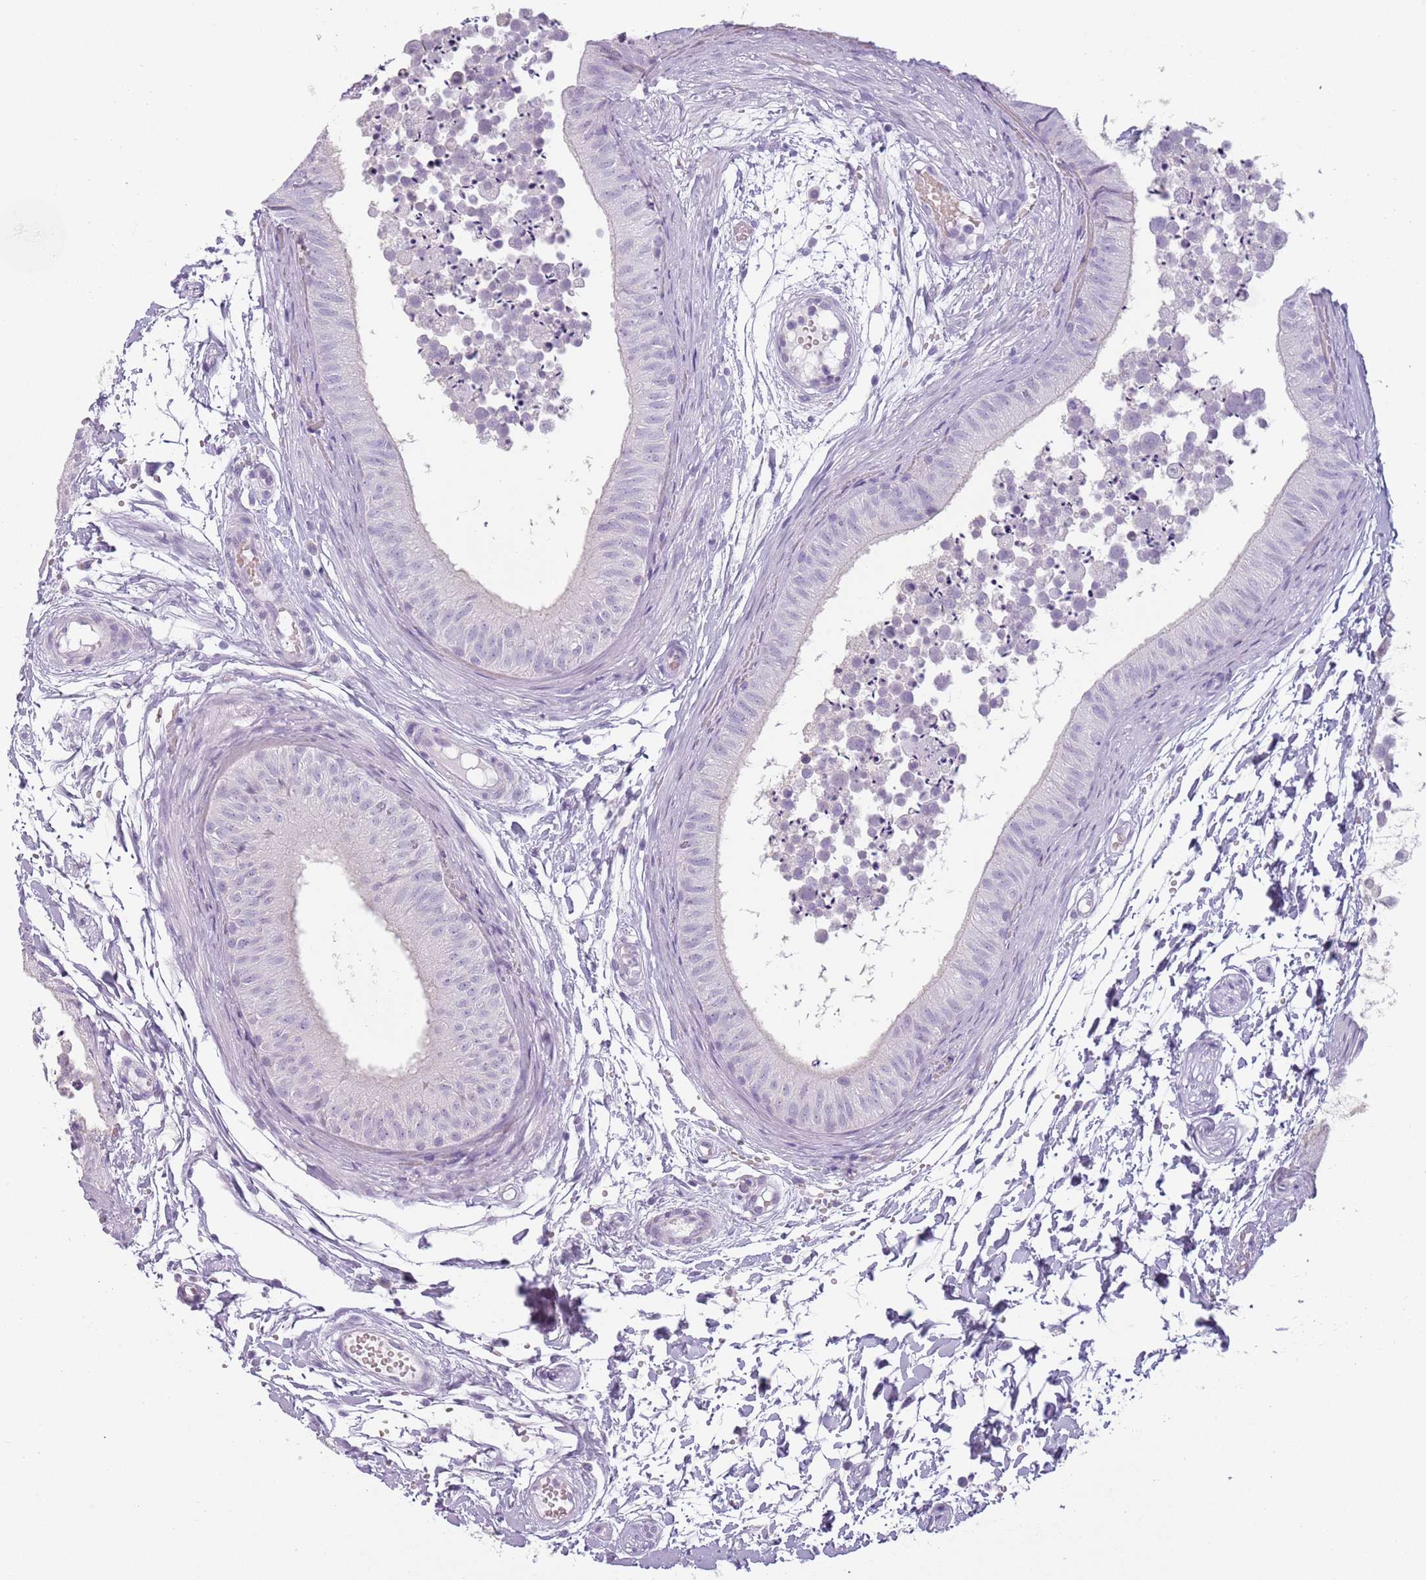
{"staining": {"intensity": "negative", "quantity": "none", "location": "none"}, "tissue": "epididymis", "cell_type": "Glandular cells", "image_type": "normal", "snomed": [{"axis": "morphology", "description": "Normal tissue, NOS"}, {"axis": "topography", "description": "Epididymis"}], "caption": "There is no significant expression in glandular cells of epididymis. The staining is performed using DAB (3,3'-diaminobenzidine) brown chromogen with nuclei counter-stained in using hematoxylin.", "gene": "PIEZO1", "patient": {"sex": "male", "age": 15}}